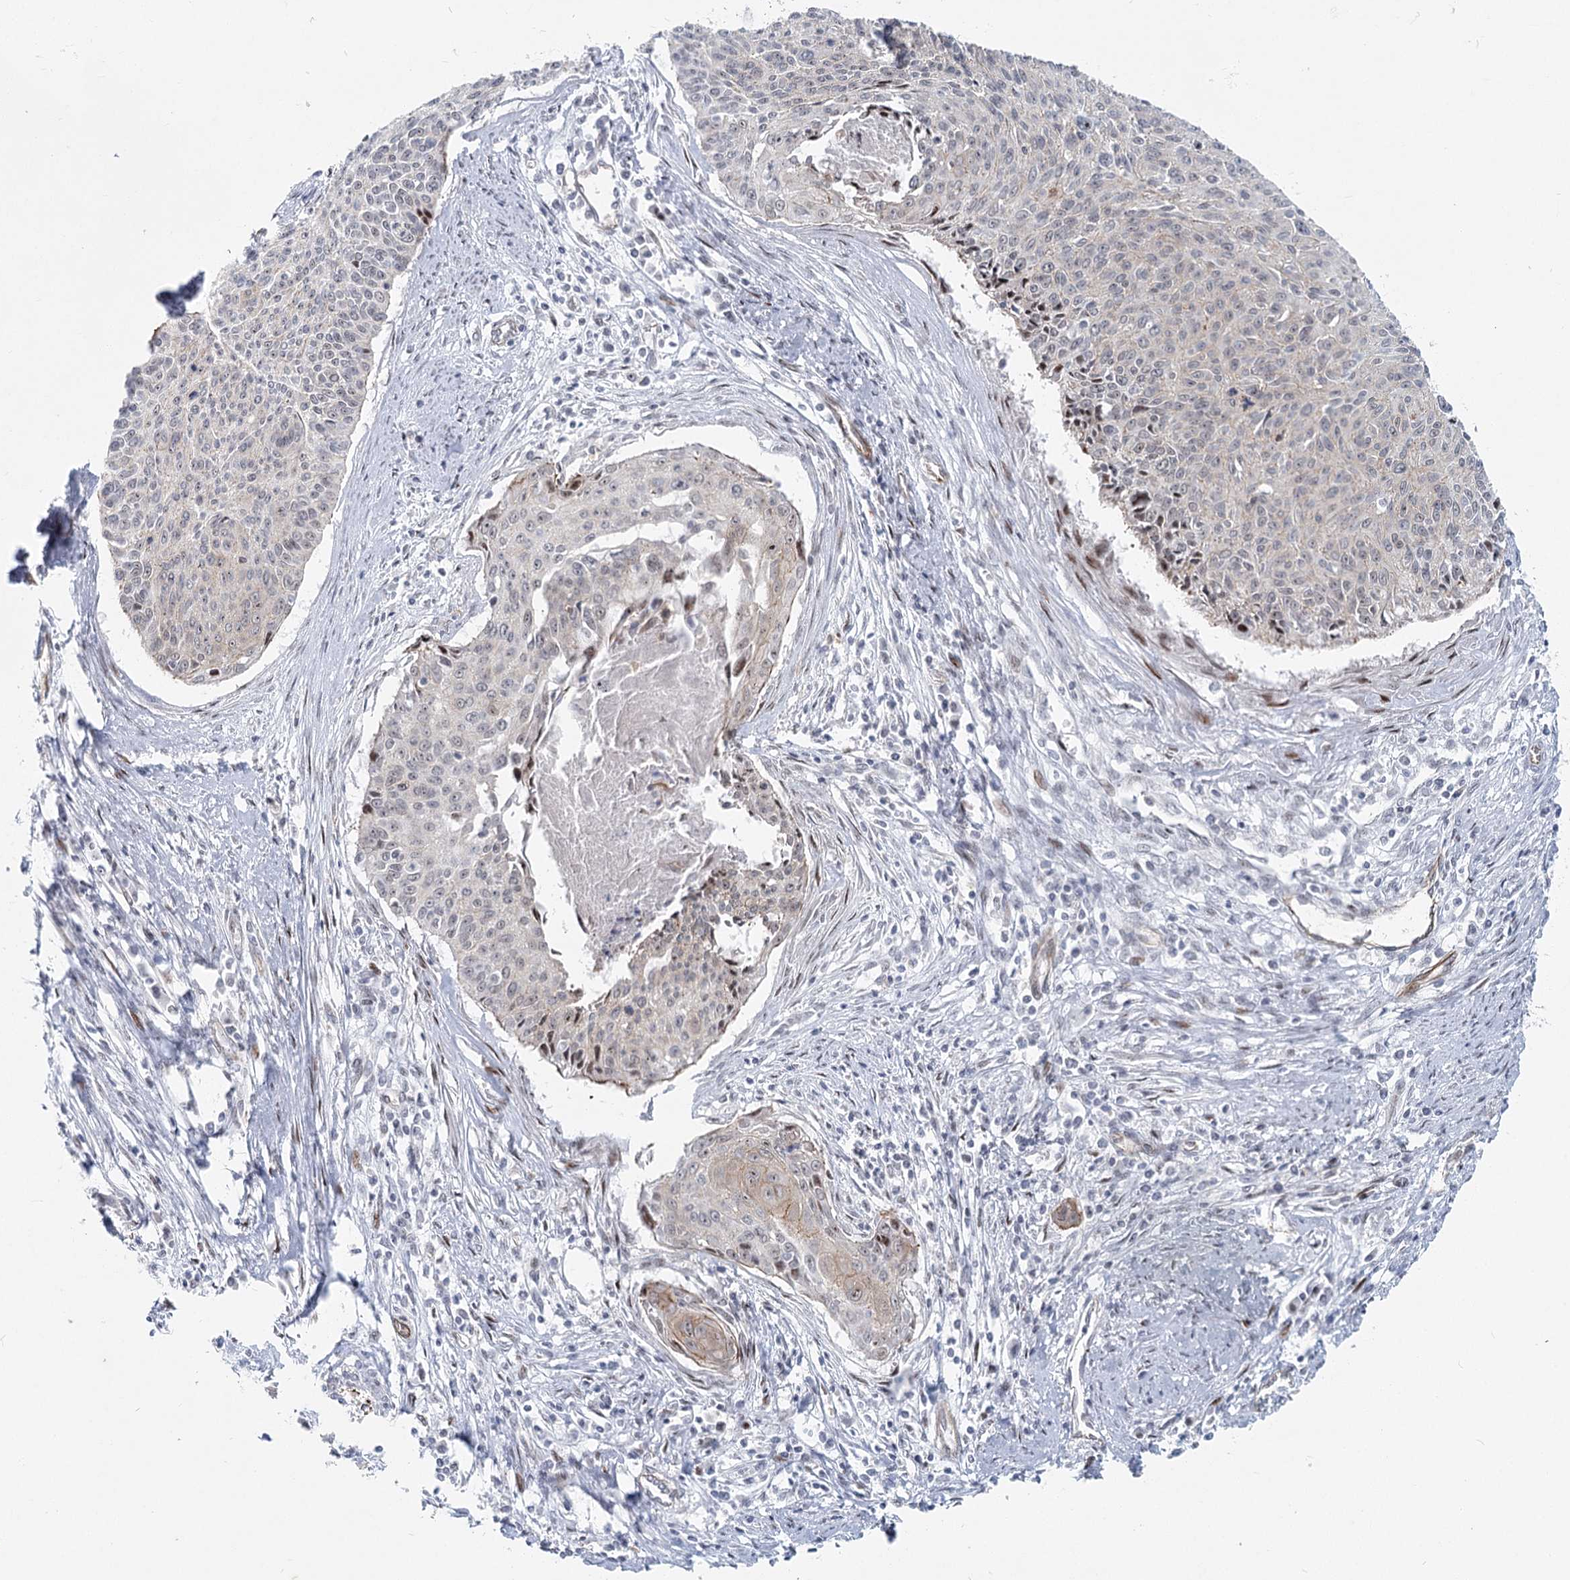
{"staining": {"intensity": "moderate", "quantity": "<25%", "location": "cytoplasmic/membranous"}, "tissue": "cervical cancer", "cell_type": "Tumor cells", "image_type": "cancer", "snomed": [{"axis": "morphology", "description": "Squamous cell carcinoma, NOS"}, {"axis": "topography", "description": "Cervix"}], "caption": "A histopathology image of cervical squamous cell carcinoma stained for a protein displays moderate cytoplasmic/membranous brown staining in tumor cells.", "gene": "ABHD8", "patient": {"sex": "female", "age": 55}}